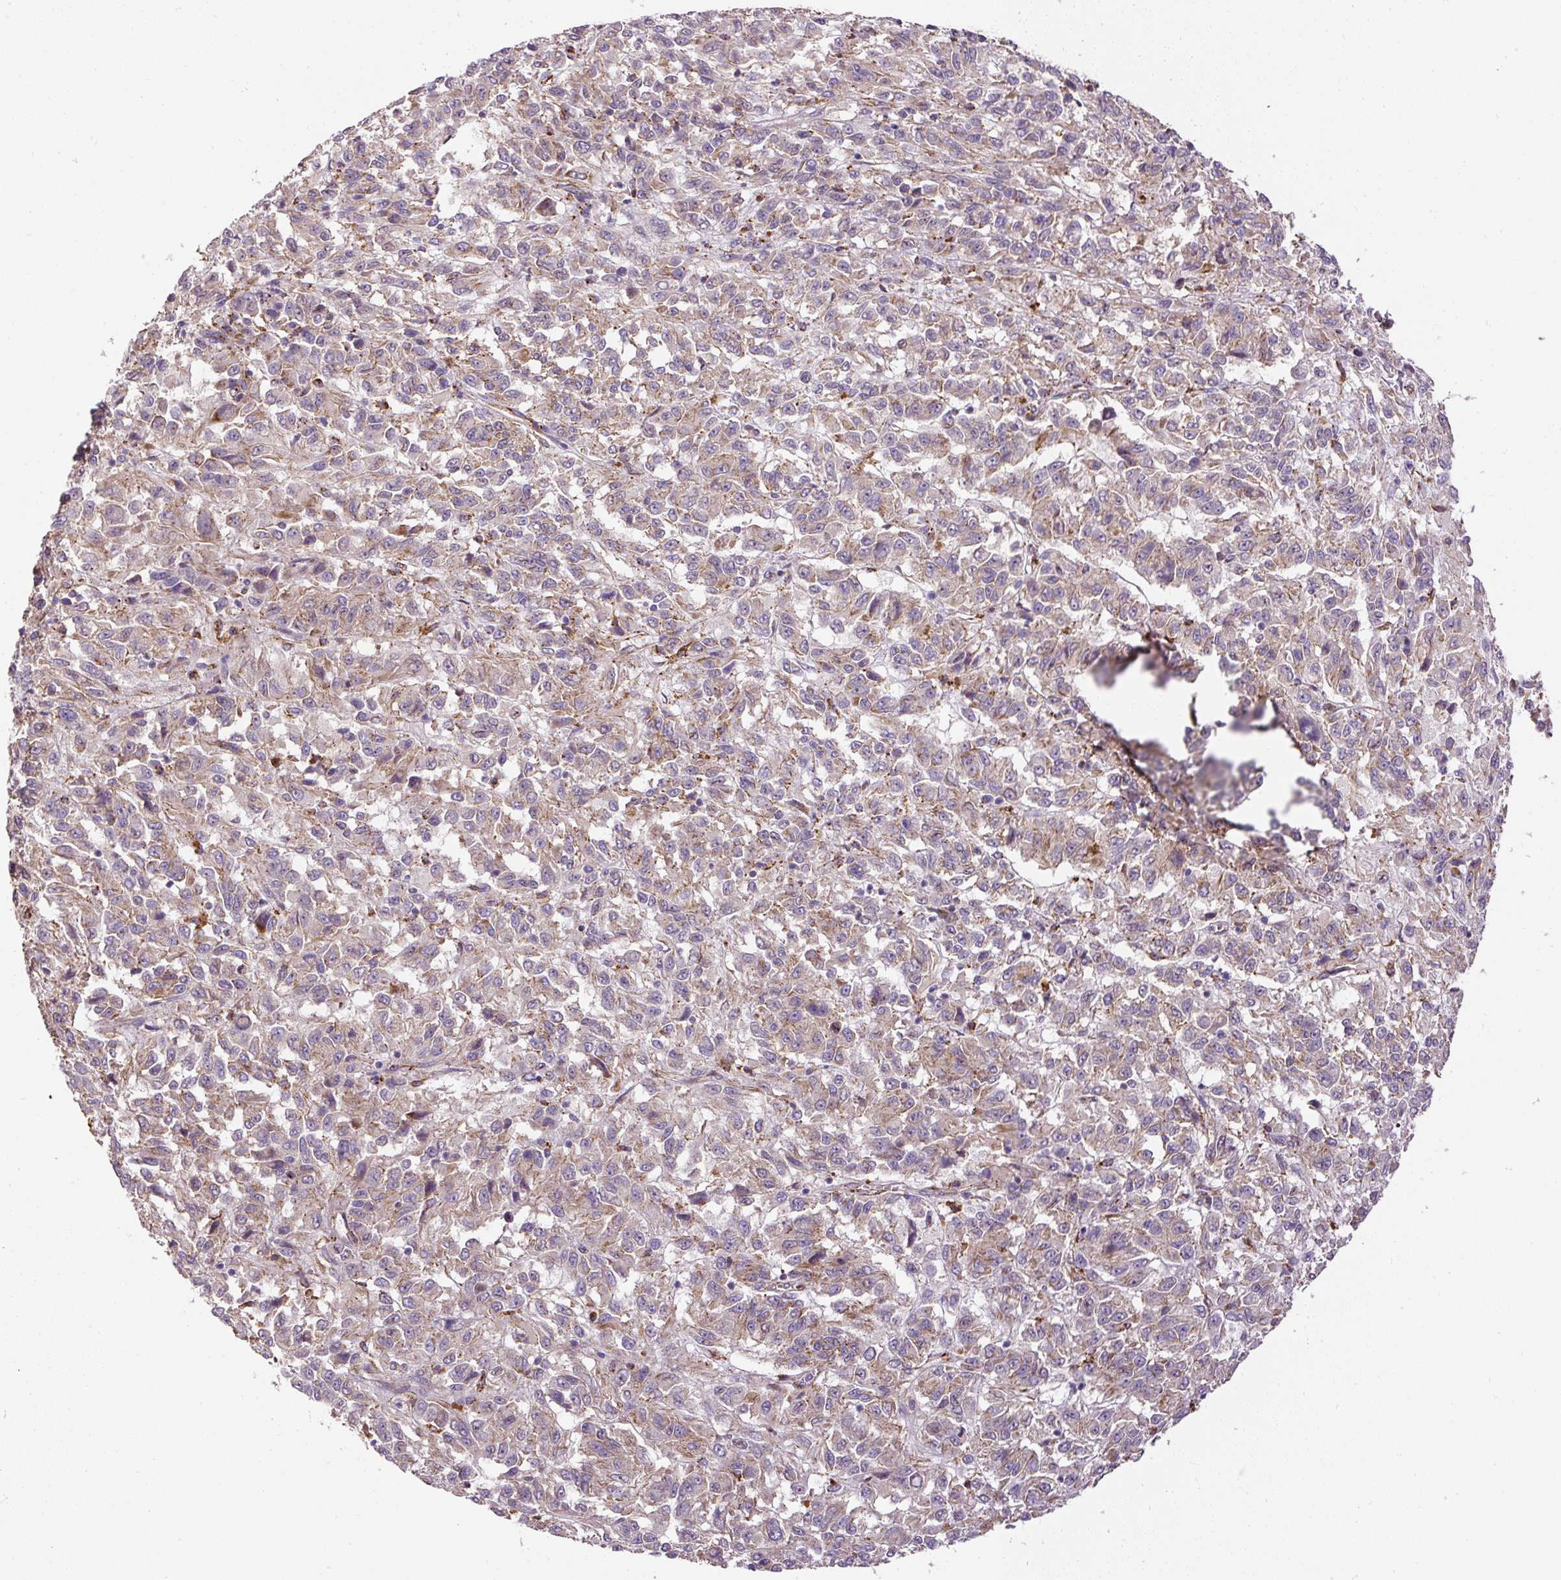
{"staining": {"intensity": "weak", "quantity": "25%-75%", "location": "cytoplasmic/membranous"}, "tissue": "melanoma", "cell_type": "Tumor cells", "image_type": "cancer", "snomed": [{"axis": "morphology", "description": "Malignant melanoma, Metastatic site"}, {"axis": "topography", "description": "Lung"}], "caption": "Melanoma stained for a protein displays weak cytoplasmic/membranous positivity in tumor cells. (brown staining indicates protein expression, while blue staining denotes nuclei).", "gene": "RNF170", "patient": {"sex": "male", "age": 64}}